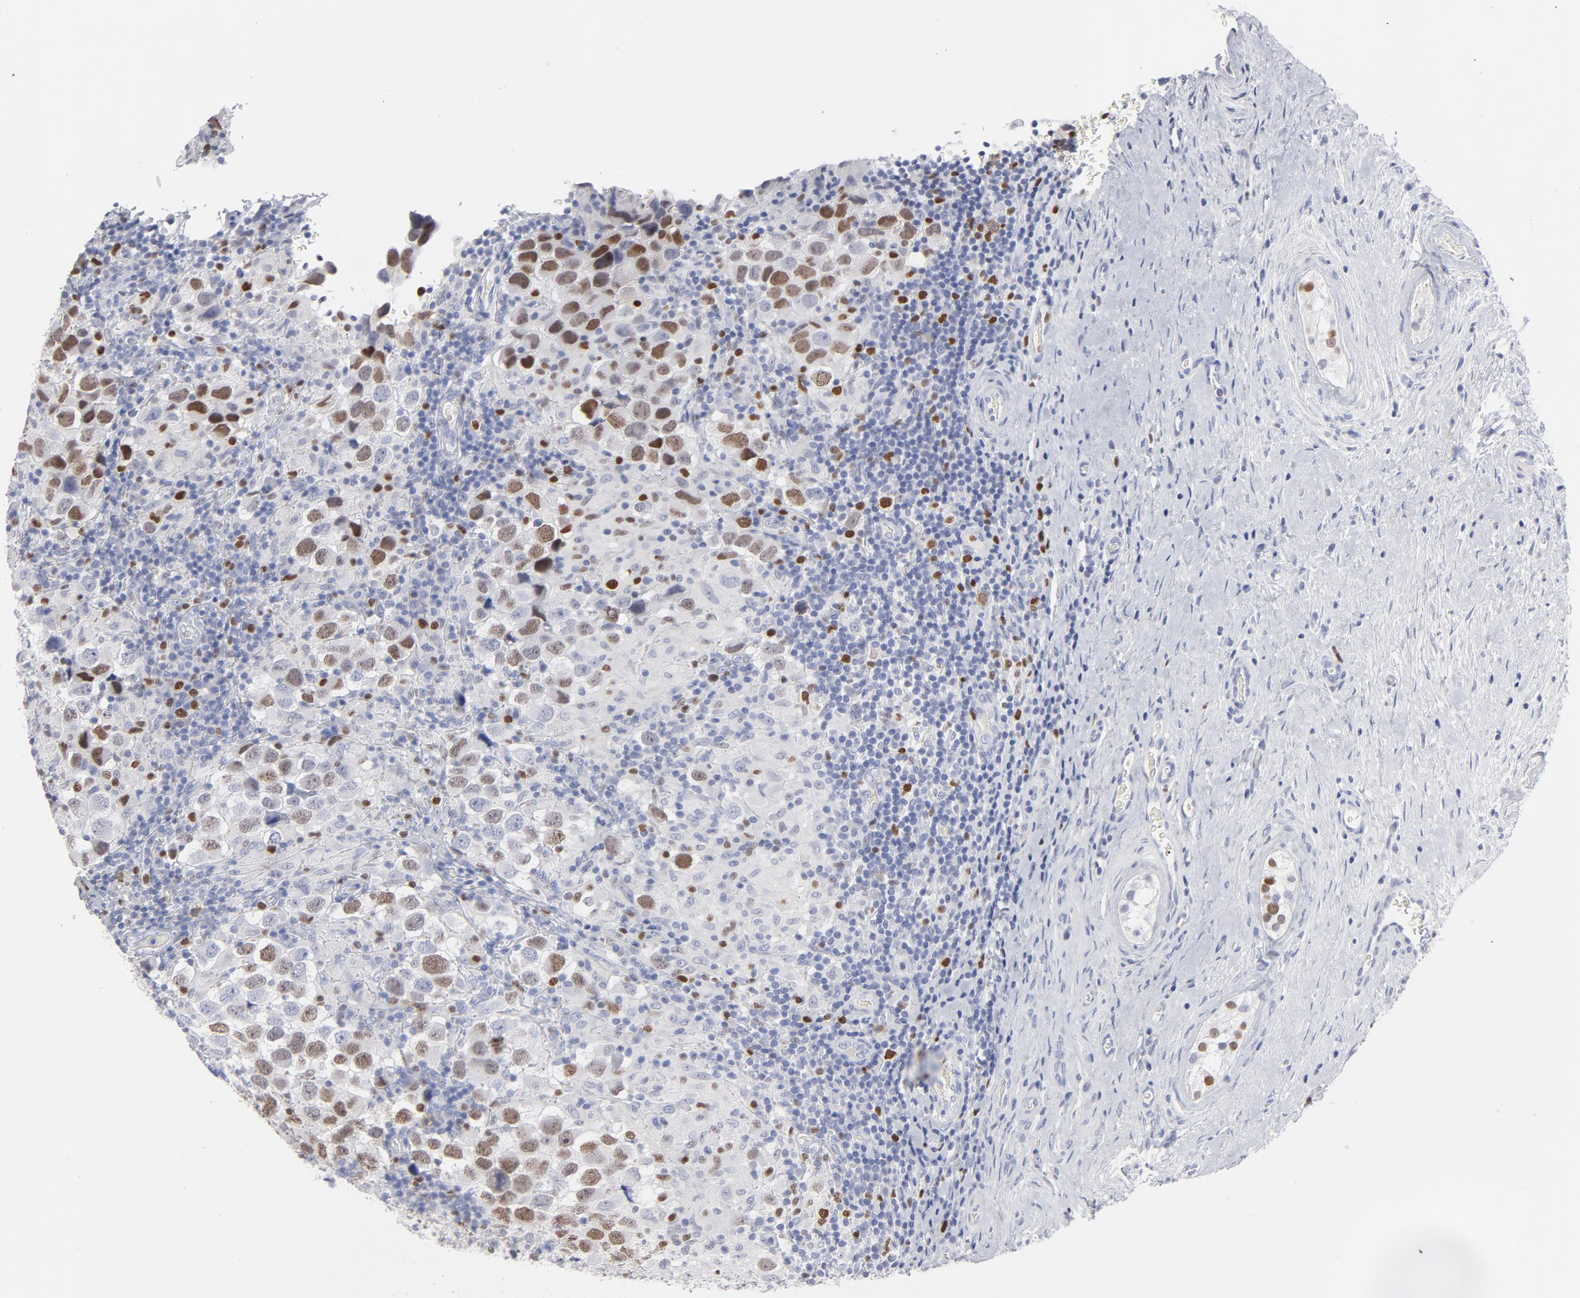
{"staining": {"intensity": "strong", "quantity": "25%-75%", "location": "nuclear"}, "tissue": "testis cancer", "cell_type": "Tumor cells", "image_type": "cancer", "snomed": [{"axis": "morphology", "description": "Carcinoma, Embryonal, NOS"}, {"axis": "topography", "description": "Testis"}], "caption": "Protein expression analysis of testis cancer displays strong nuclear positivity in about 25%-75% of tumor cells.", "gene": "MCM7", "patient": {"sex": "male", "age": 21}}